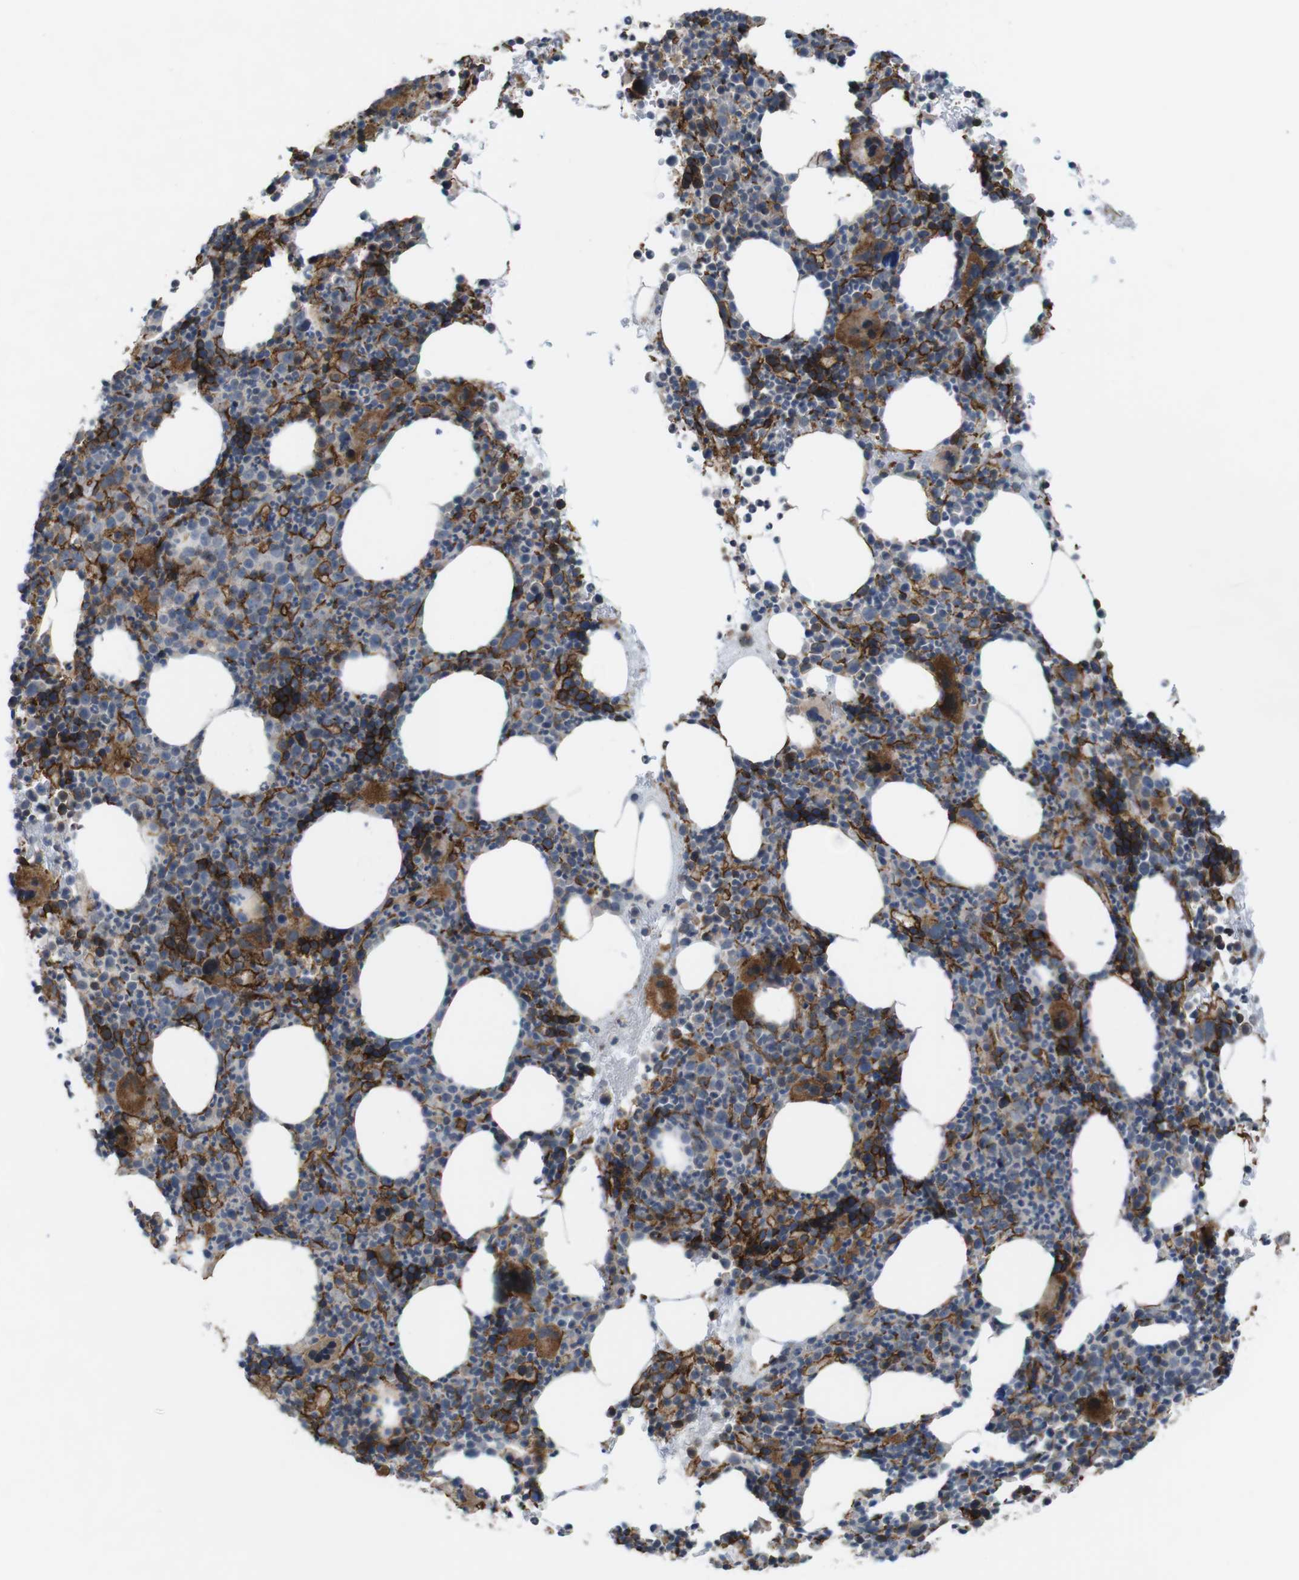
{"staining": {"intensity": "strong", "quantity": "25%-75%", "location": "cytoplasmic/membranous"}, "tissue": "bone marrow", "cell_type": "Hematopoietic cells", "image_type": "normal", "snomed": [{"axis": "morphology", "description": "Normal tissue, NOS"}, {"axis": "morphology", "description": "Inflammation, NOS"}, {"axis": "topography", "description": "Bone marrow"}], "caption": "Protein staining of normal bone marrow demonstrates strong cytoplasmic/membranous staining in approximately 25%-75% of hematopoietic cells. Ihc stains the protein of interest in brown and the nuclei are stained blue.", "gene": "PTGER4", "patient": {"sex": "male", "age": 73}}